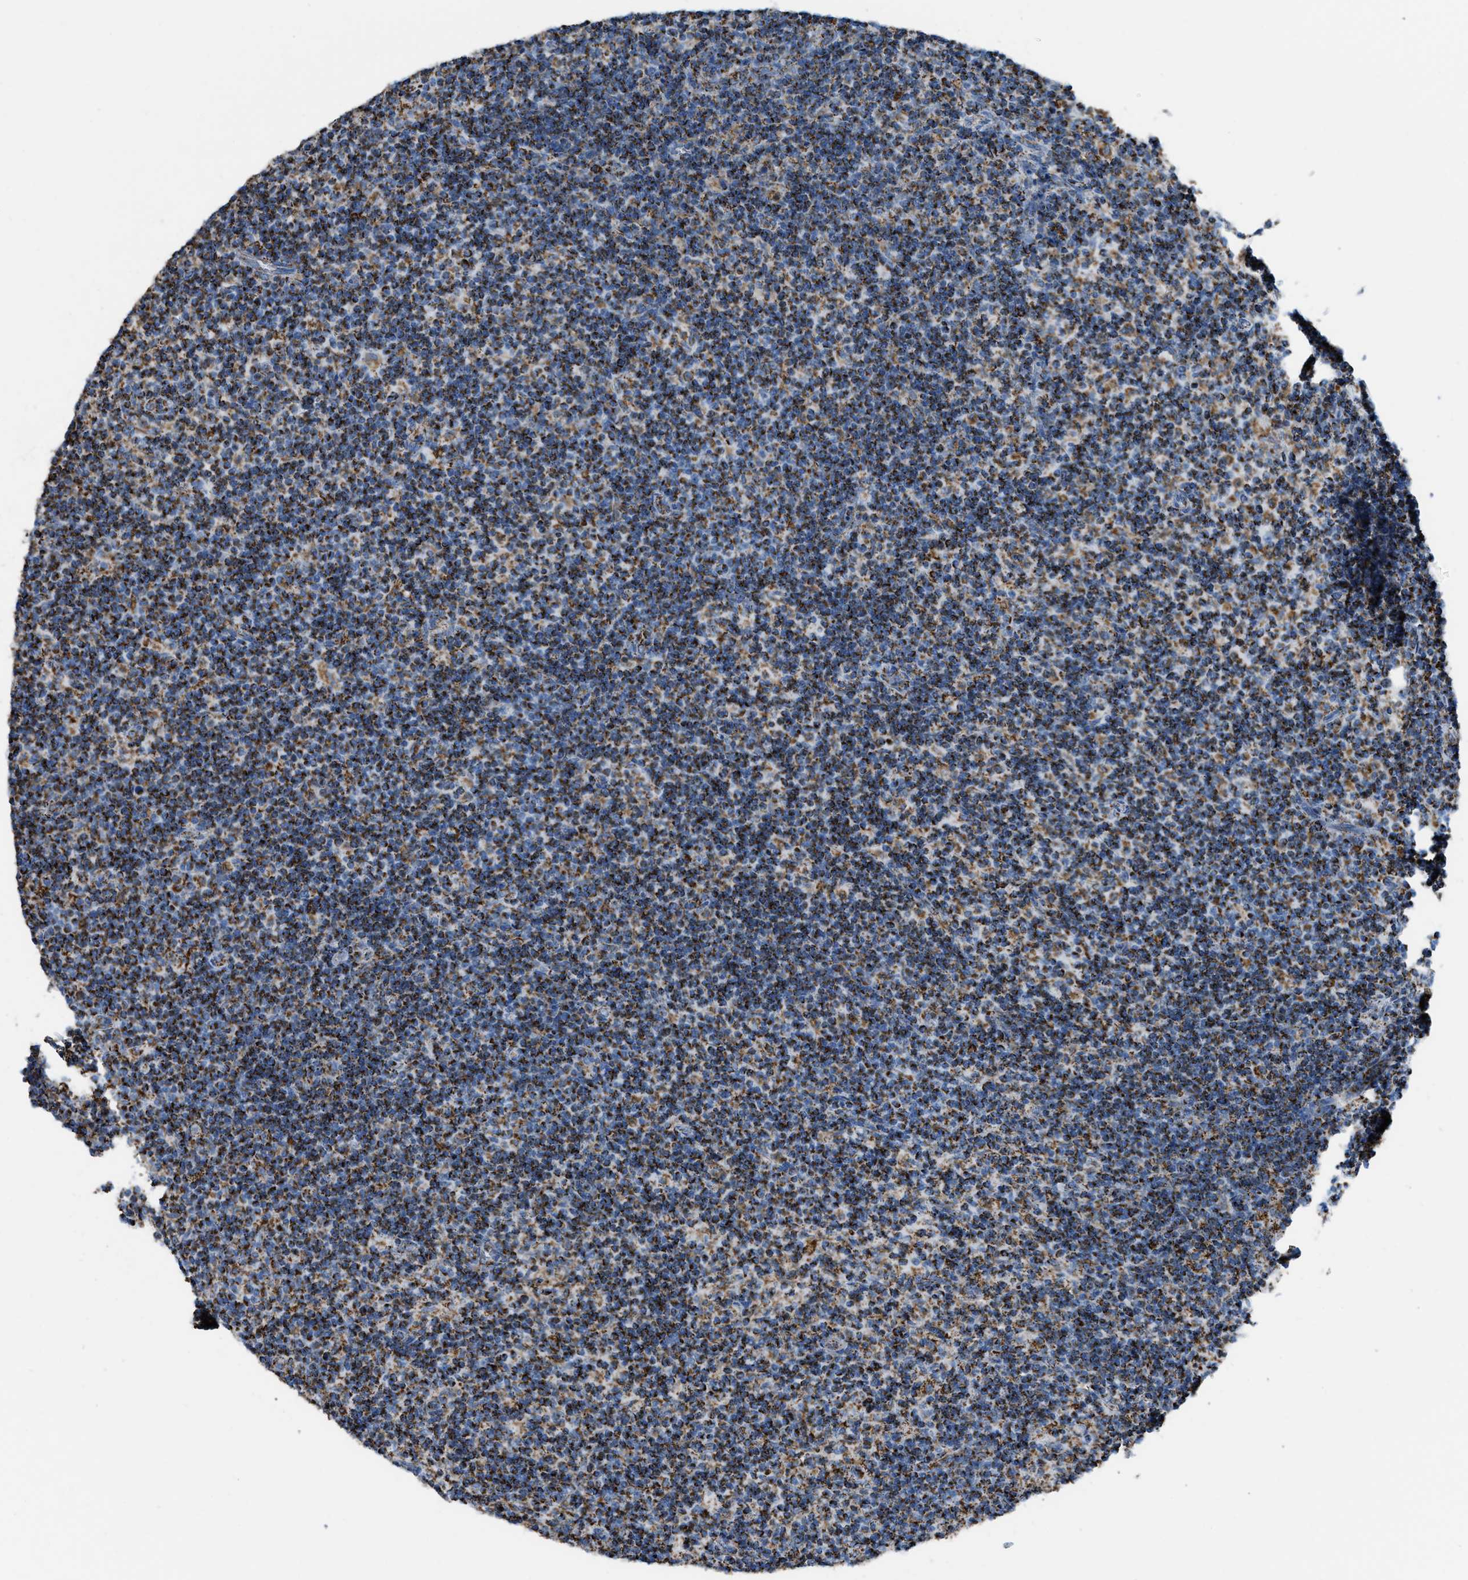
{"staining": {"intensity": "strong", "quantity": ">75%", "location": "cytoplasmic/membranous"}, "tissue": "lymph node", "cell_type": "Germinal center cells", "image_type": "normal", "snomed": [{"axis": "morphology", "description": "Normal tissue, NOS"}, {"axis": "morphology", "description": "Inflammation, NOS"}, {"axis": "topography", "description": "Lymph node"}], "caption": "This photomicrograph reveals normal lymph node stained with immunohistochemistry to label a protein in brown. The cytoplasmic/membranous of germinal center cells show strong positivity for the protein. Nuclei are counter-stained blue.", "gene": "ETFB", "patient": {"sex": "male", "age": 55}}